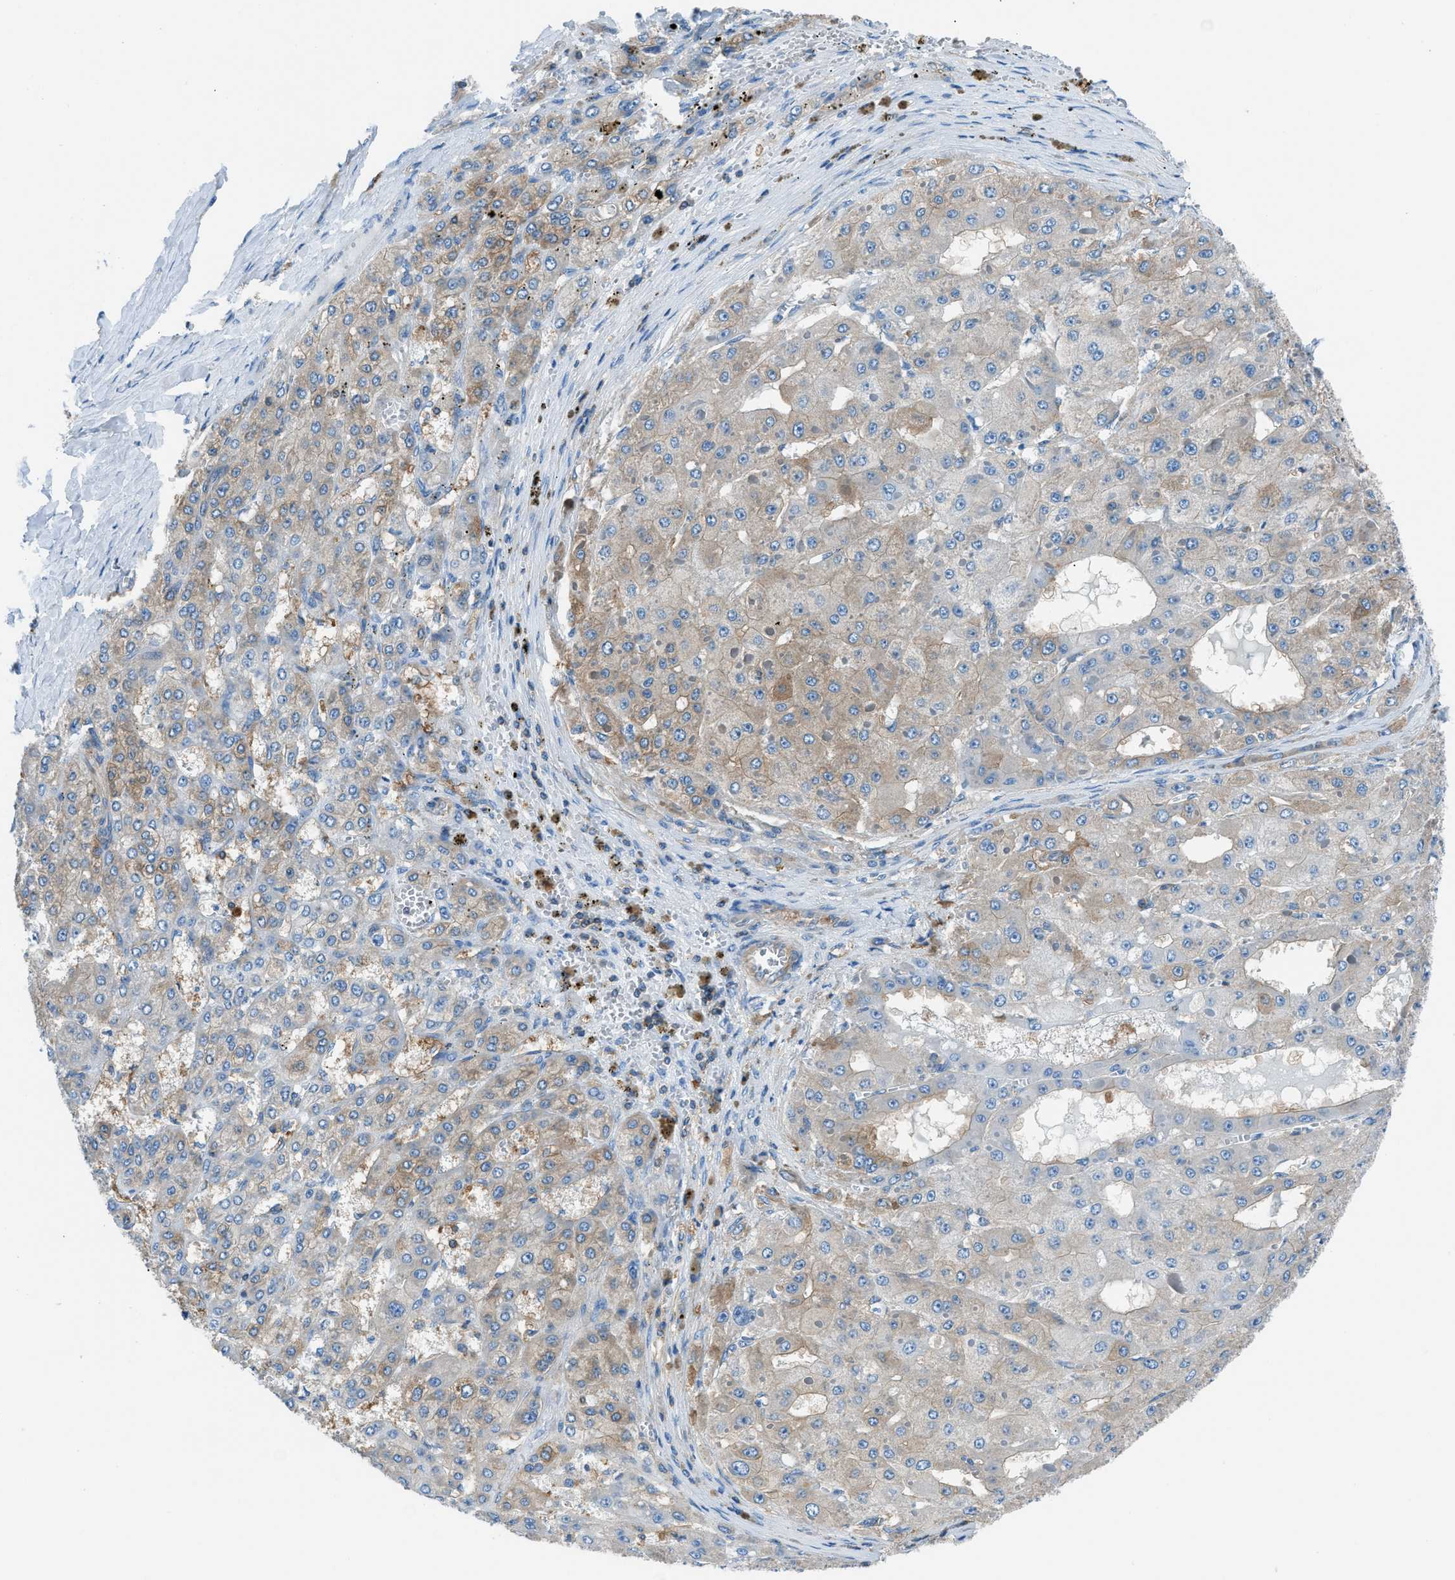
{"staining": {"intensity": "moderate", "quantity": "<25%", "location": "cytoplasmic/membranous"}, "tissue": "liver cancer", "cell_type": "Tumor cells", "image_type": "cancer", "snomed": [{"axis": "morphology", "description": "Carcinoma, Hepatocellular, NOS"}, {"axis": "topography", "description": "Liver"}], "caption": "There is low levels of moderate cytoplasmic/membranous staining in tumor cells of liver cancer, as demonstrated by immunohistochemical staining (brown color).", "gene": "SARS1", "patient": {"sex": "female", "age": 73}}